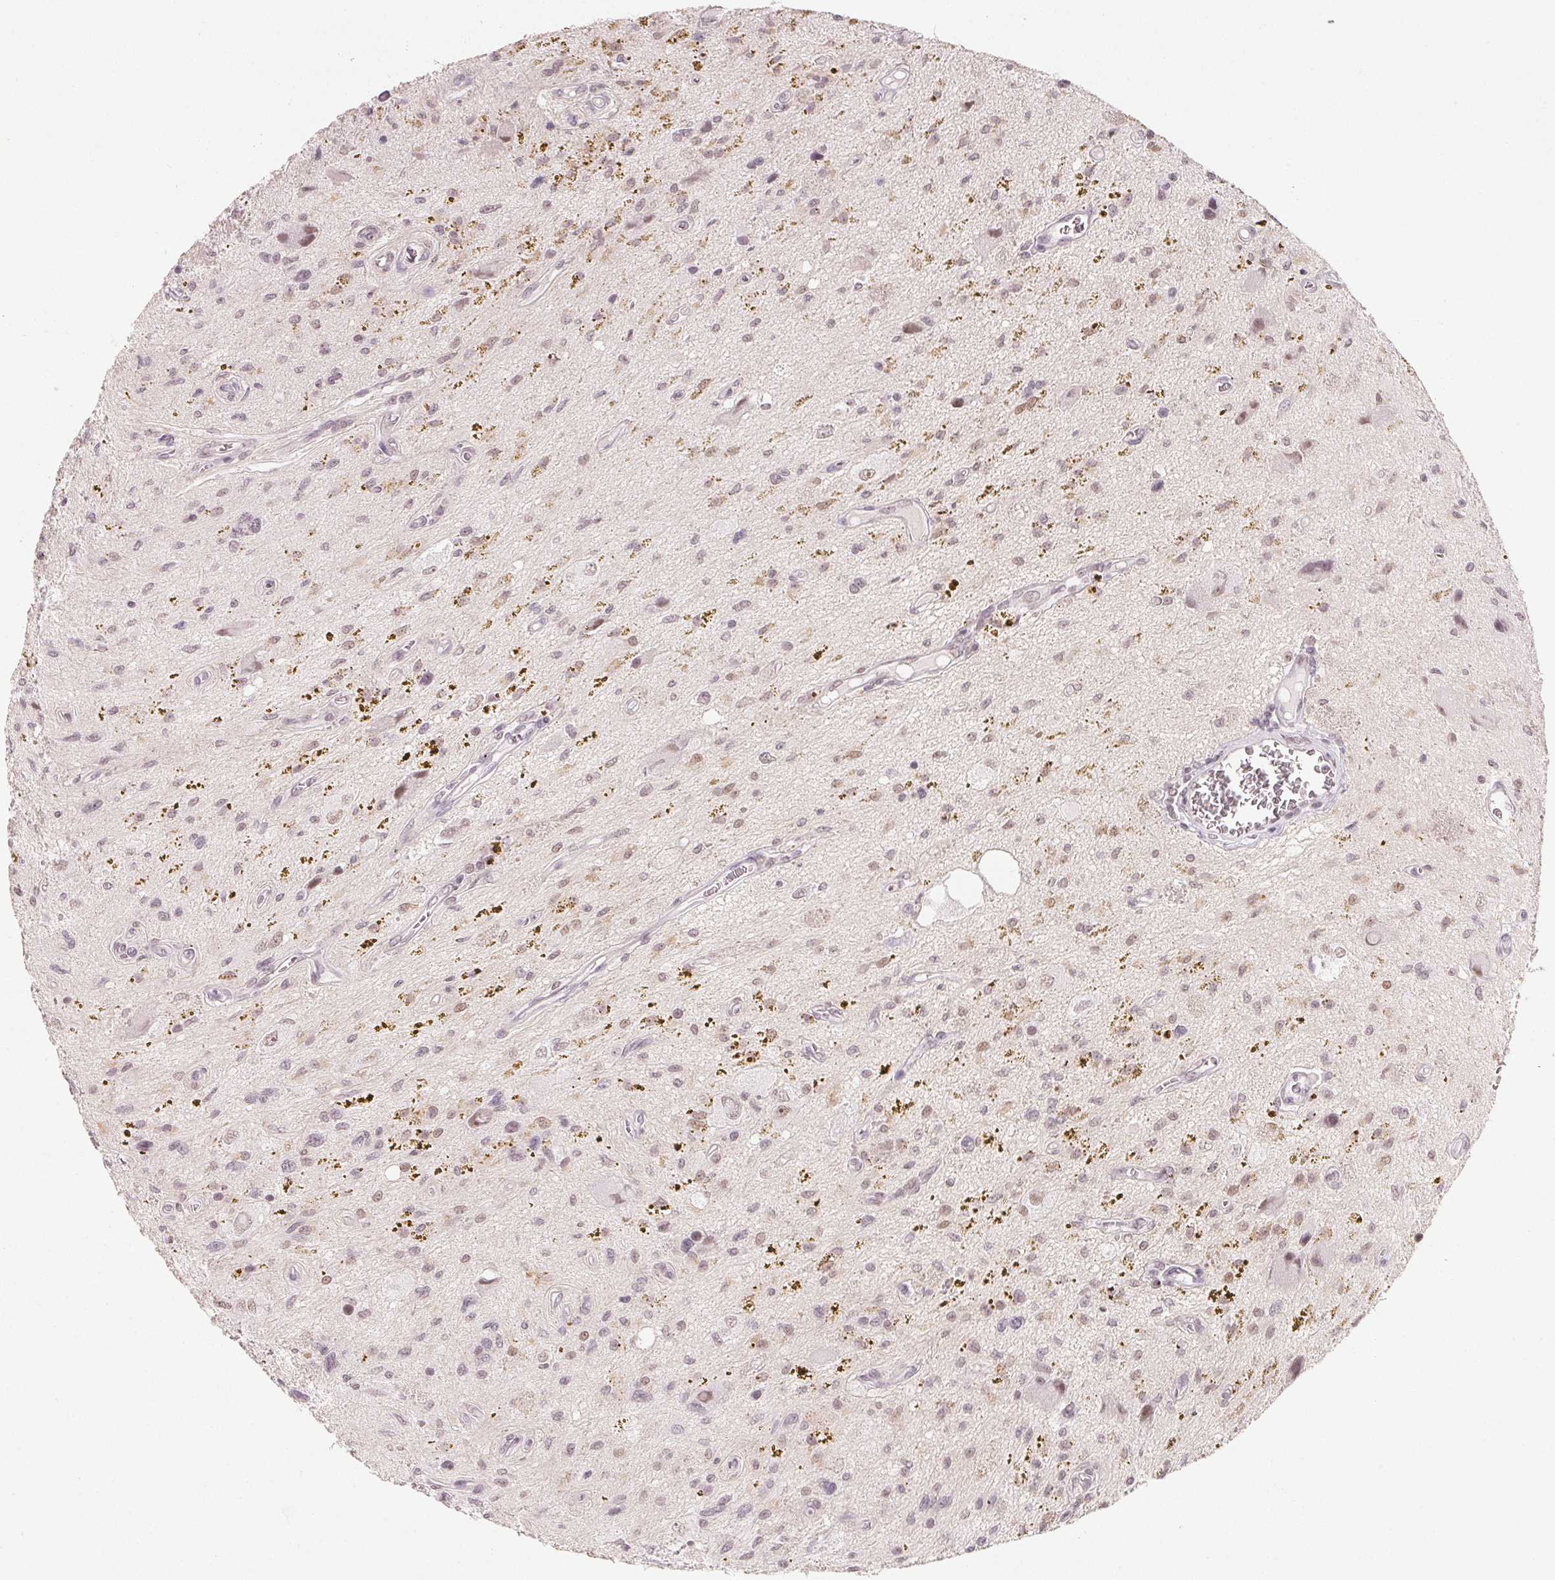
{"staining": {"intensity": "weak", "quantity": "<25%", "location": "nuclear"}, "tissue": "glioma", "cell_type": "Tumor cells", "image_type": "cancer", "snomed": [{"axis": "morphology", "description": "Glioma, malignant, Low grade"}, {"axis": "topography", "description": "Cerebellum"}], "caption": "Tumor cells are negative for protein expression in human glioma.", "gene": "NXF3", "patient": {"sex": "female", "age": 14}}